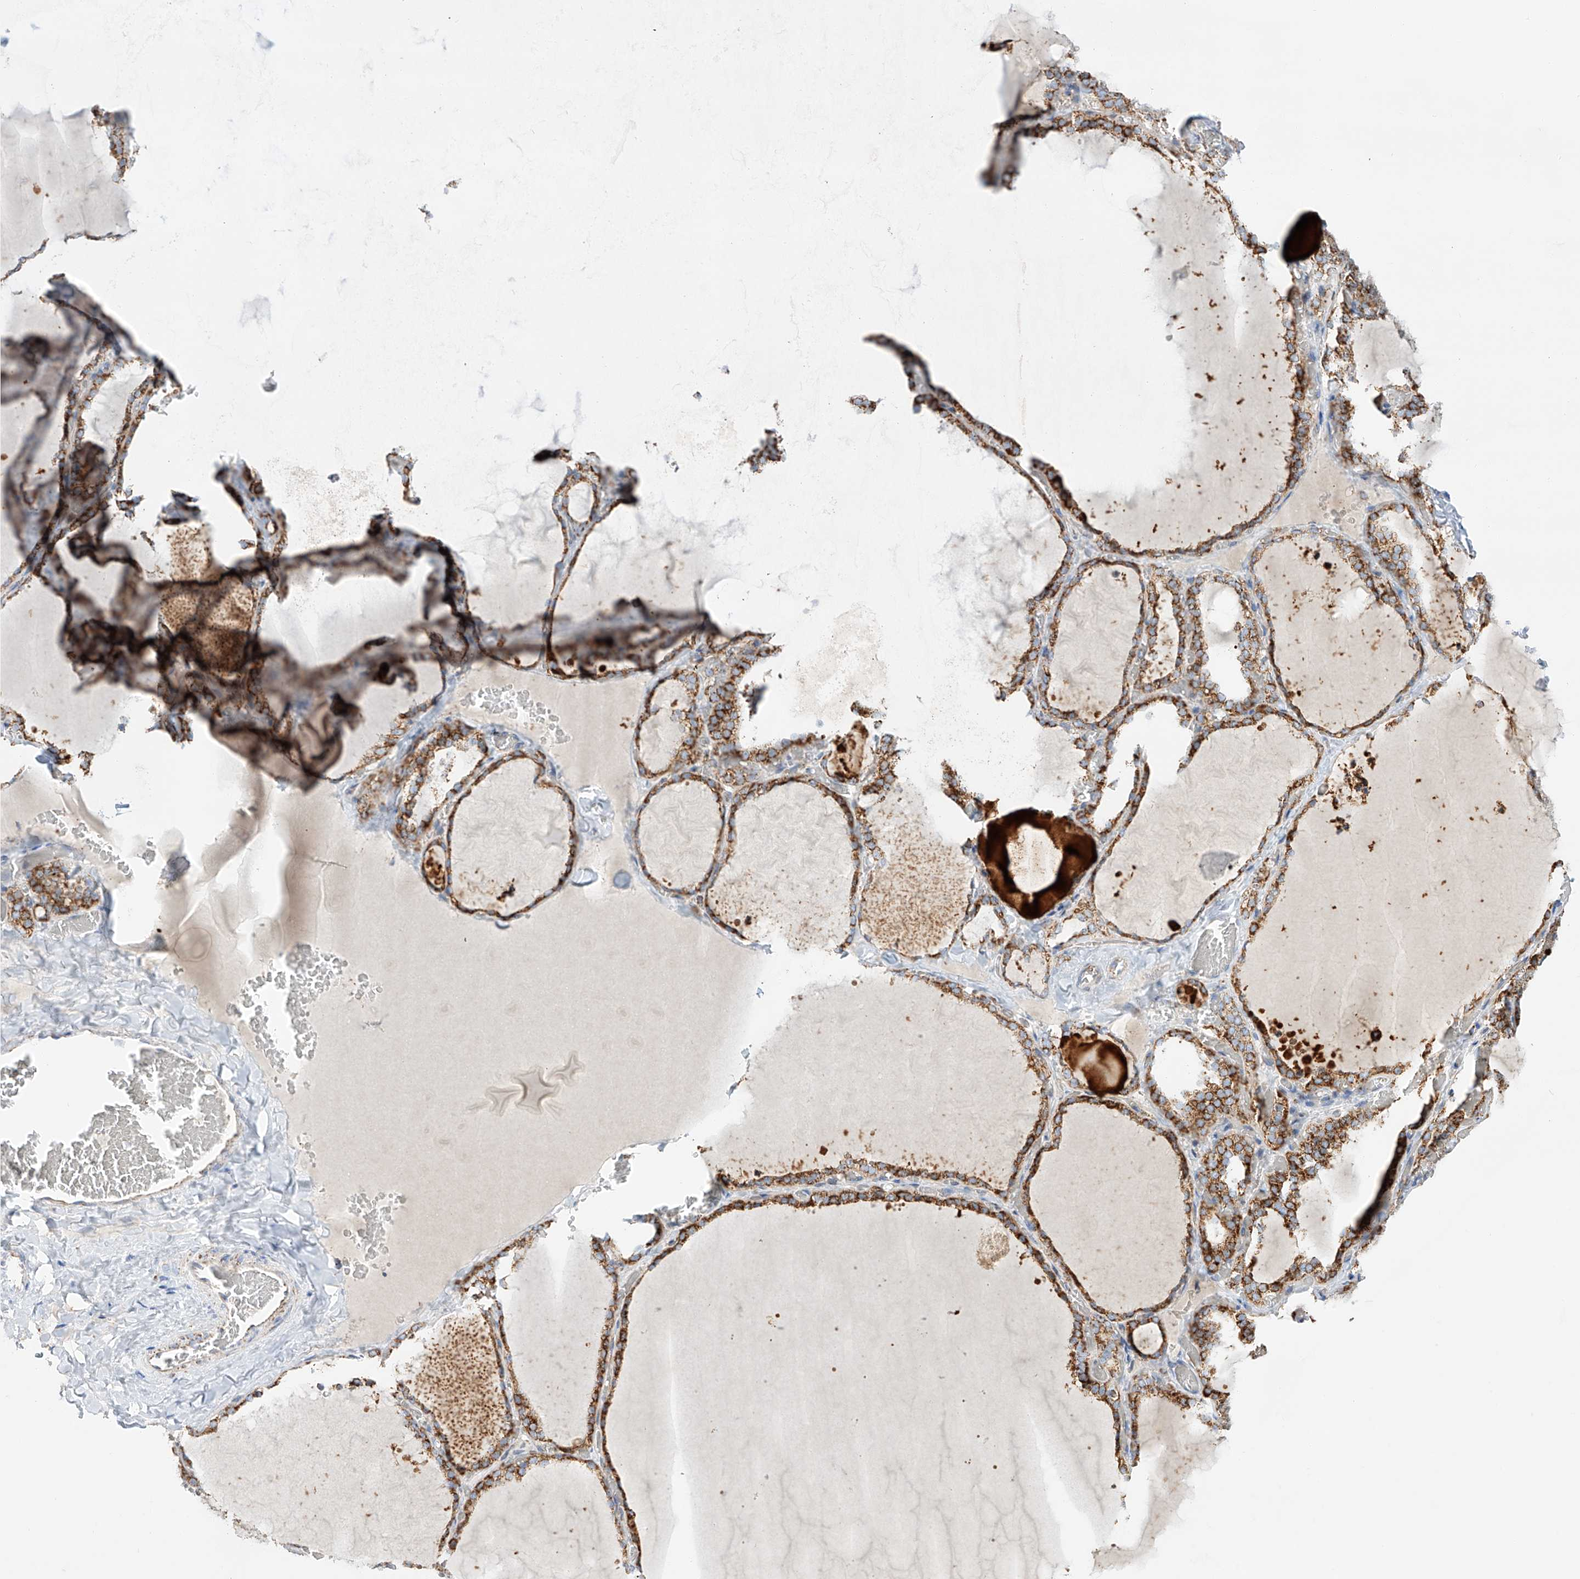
{"staining": {"intensity": "strong", "quantity": ">75%", "location": "cytoplasmic/membranous"}, "tissue": "thyroid gland", "cell_type": "Glandular cells", "image_type": "normal", "snomed": [{"axis": "morphology", "description": "Normal tissue, NOS"}, {"axis": "topography", "description": "Thyroid gland"}], "caption": "Glandular cells display strong cytoplasmic/membranous expression in about >75% of cells in unremarkable thyroid gland. Nuclei are stained in blue.", "gene": "TTC27", "patient": {"sex": "female", "age": 22}}